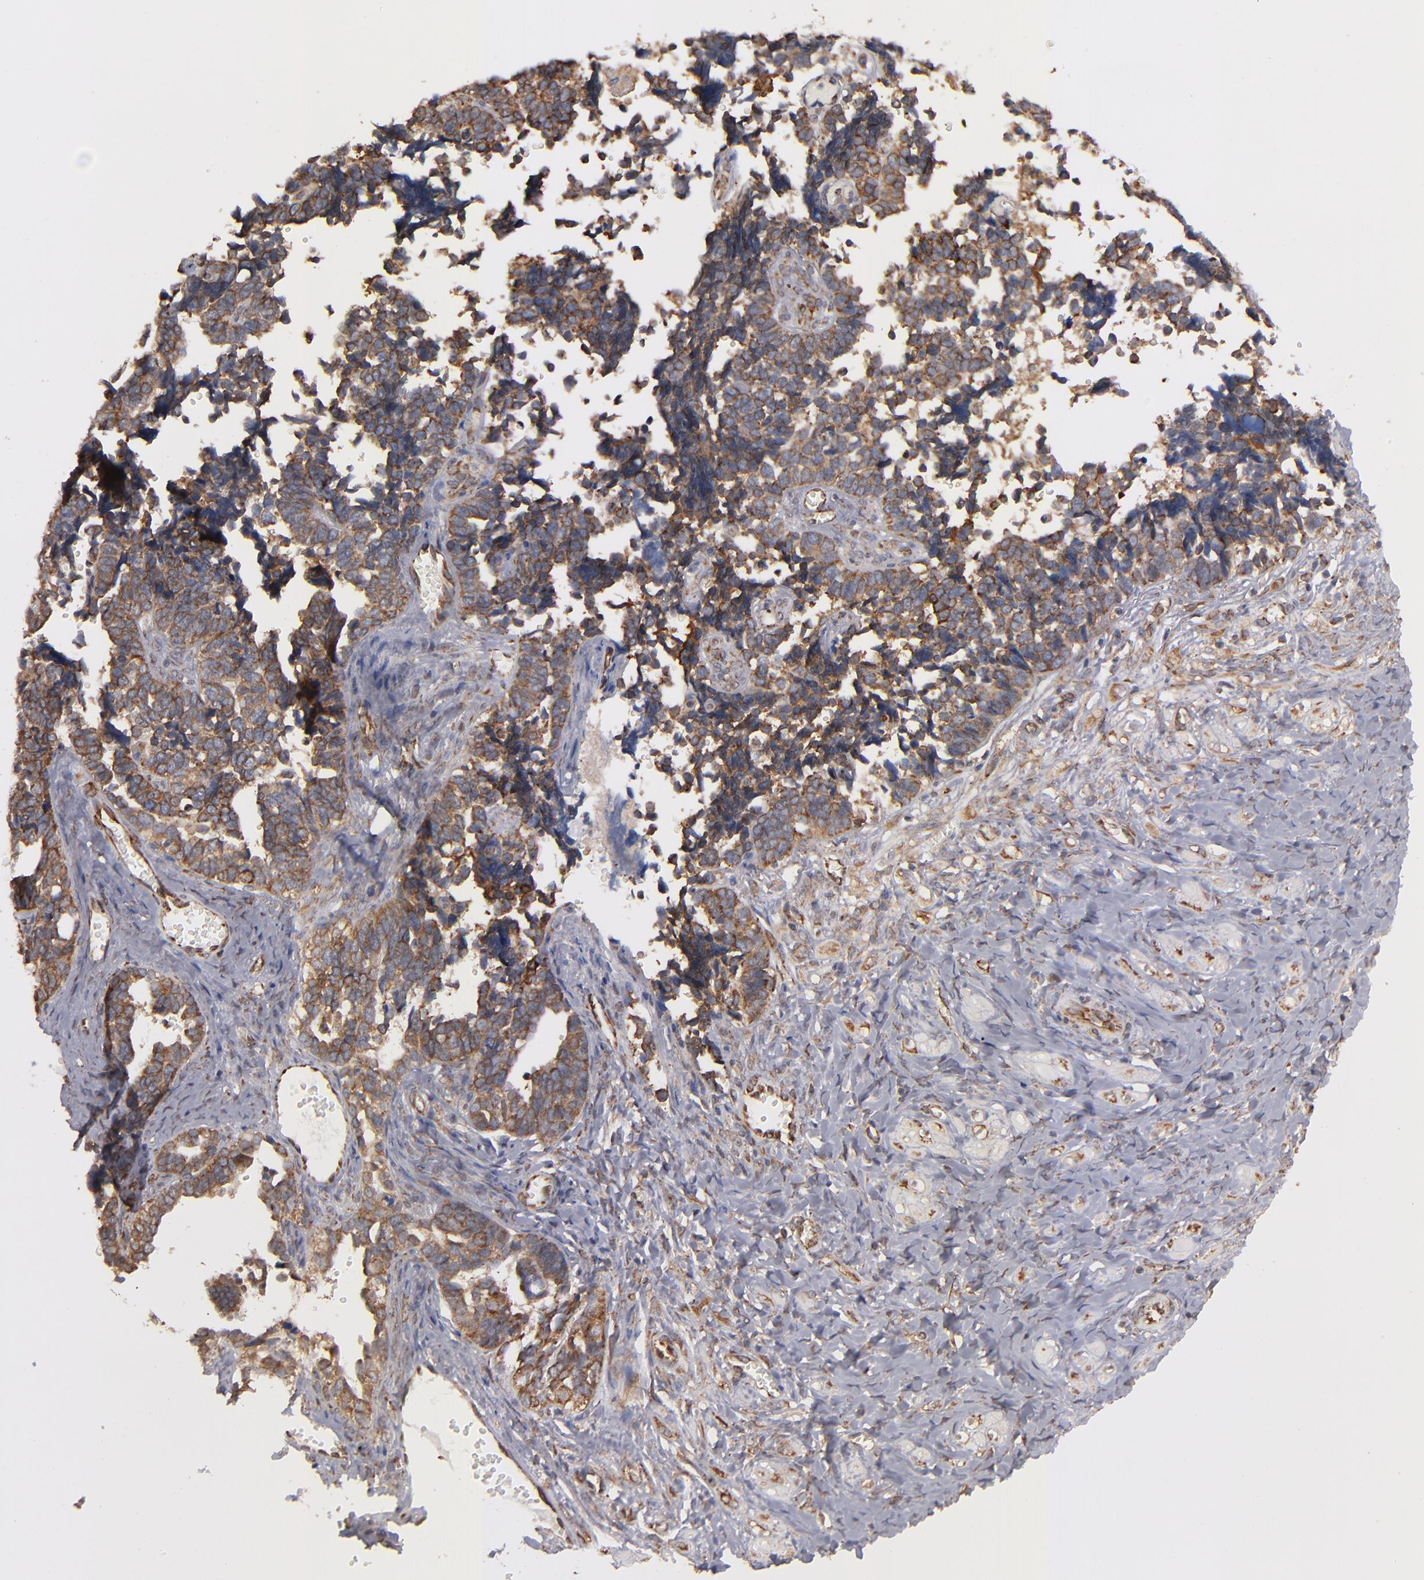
{"staining": {"intensity": "moderate", "quantity": ">75%", "location": "cytoplasmic/membranous"}, "tissue": "ovarian cancer", "cell_type": "Tumor cells", "image_type": "cancer", "snomed": [{"axis": "morphology", "description": "Cystadenocarcinoma, serous, NOS"}, {"axis": "topography", "description": "Ovary"}], "caption": "Ovarian cancer stained for a protein (brown) reveals moderate cytoplasmic/membranous positive expression in approximately >75% of tumor cells.", "gene": "KTN1", "patient": {"sex": "female", "age": 77}}